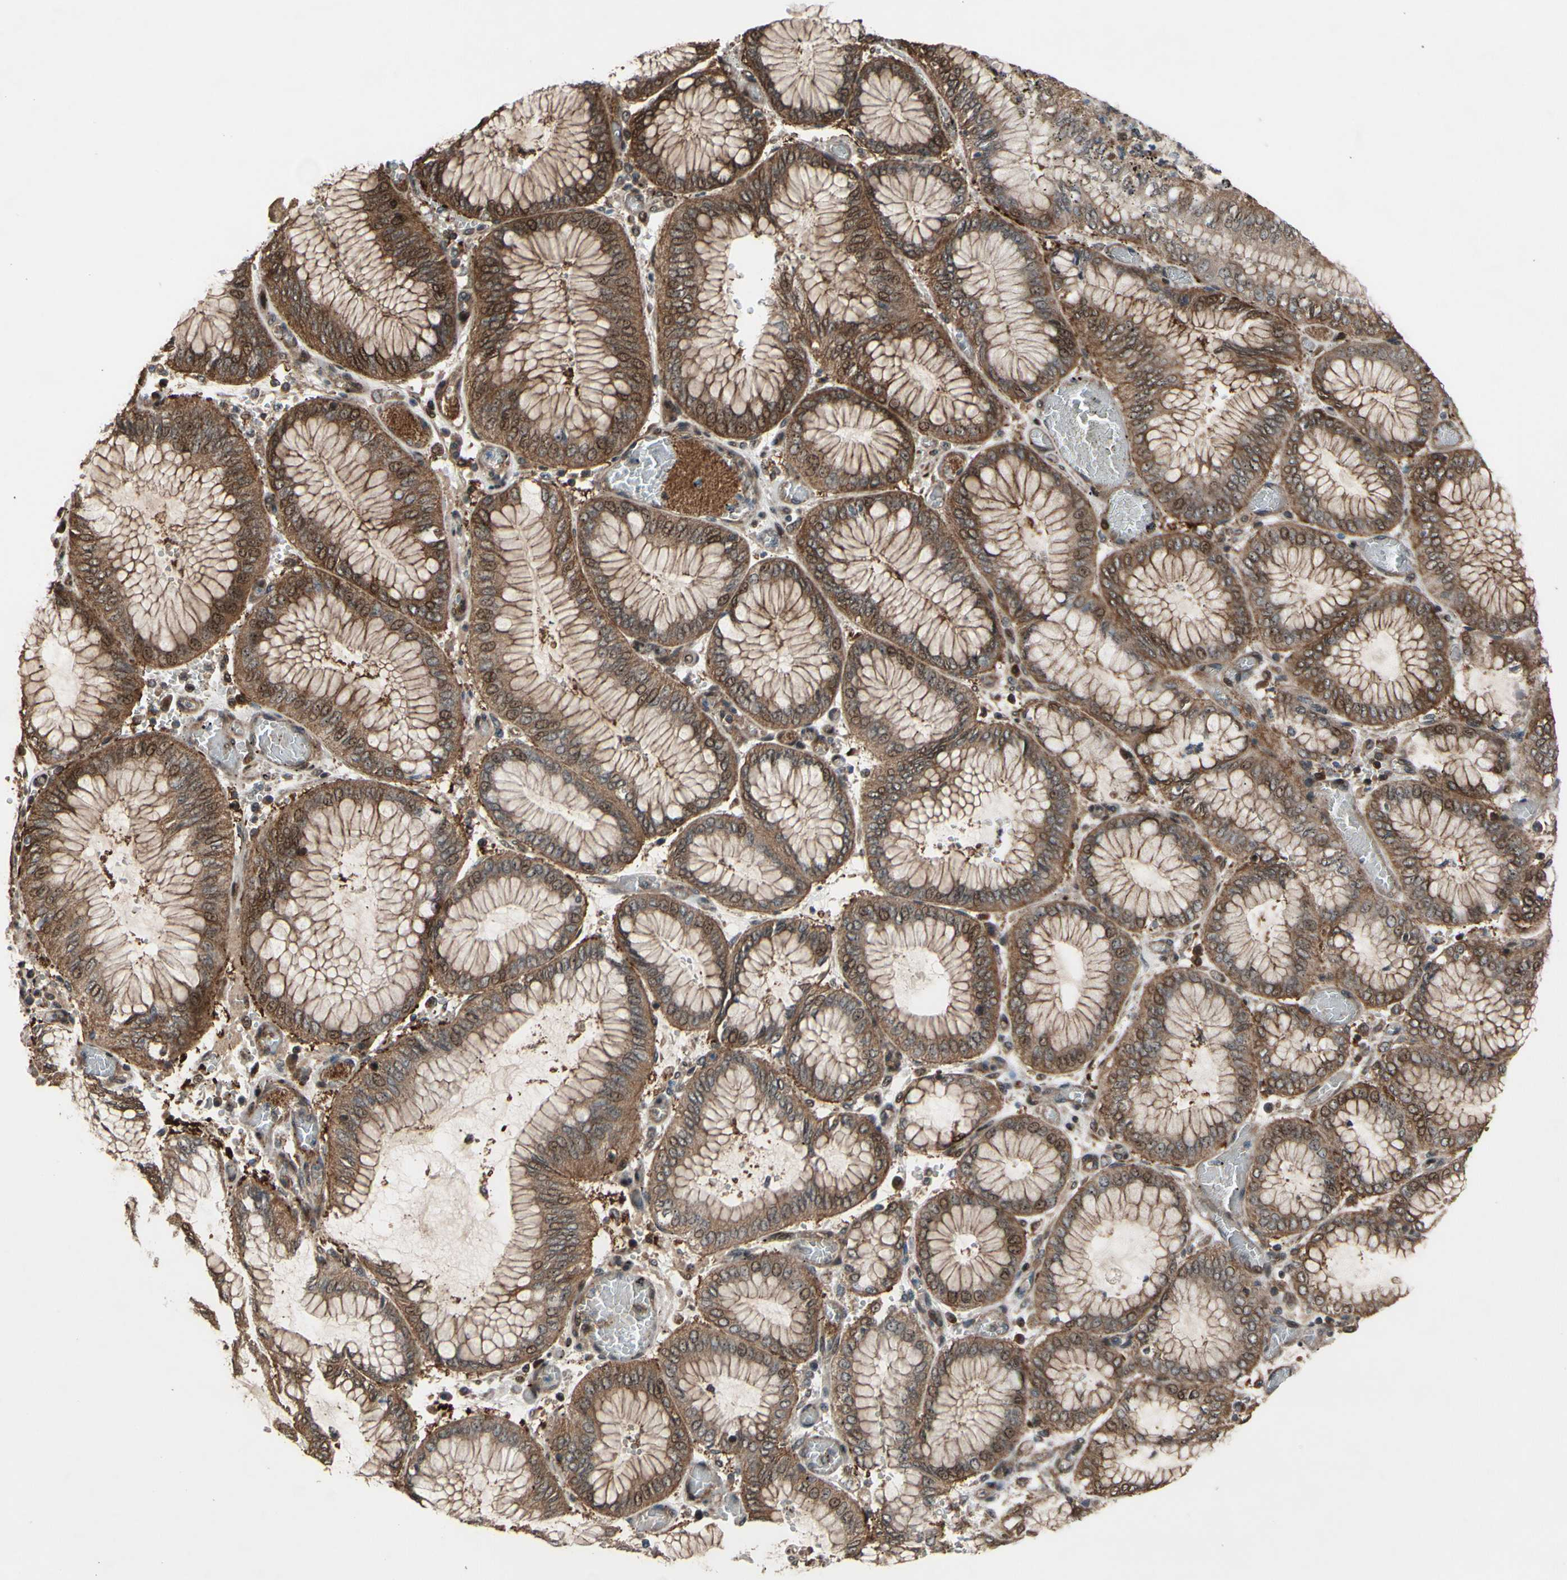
{"staining": {"intensity": "moderate", "quantity": "25%-75%", "location": "cytoplasmic/membranous,nuclear"}, "tissue": "stomach cancer", "cell_type": "Tumor cells", "image_type": "cancer", "snomed": [{"axis": "morphology", "description": "Normal tissue, NOS"}, {"axis": "morphology", "description": "Adenocarcinoma, NOS"}, {"axis": "topography", "description": "Stomach, upper"}, {"axis": "topography", "description": "Stomach"}], "caption": "Protein analysis of adenocarcinoma (stomach) tissue shows moderate cytoplasmic/membranous and nuclear expression in about 25%-75% of tumor cells.", "gene": "CSF1R", "patient": {"sex": "male", "age": 76}}